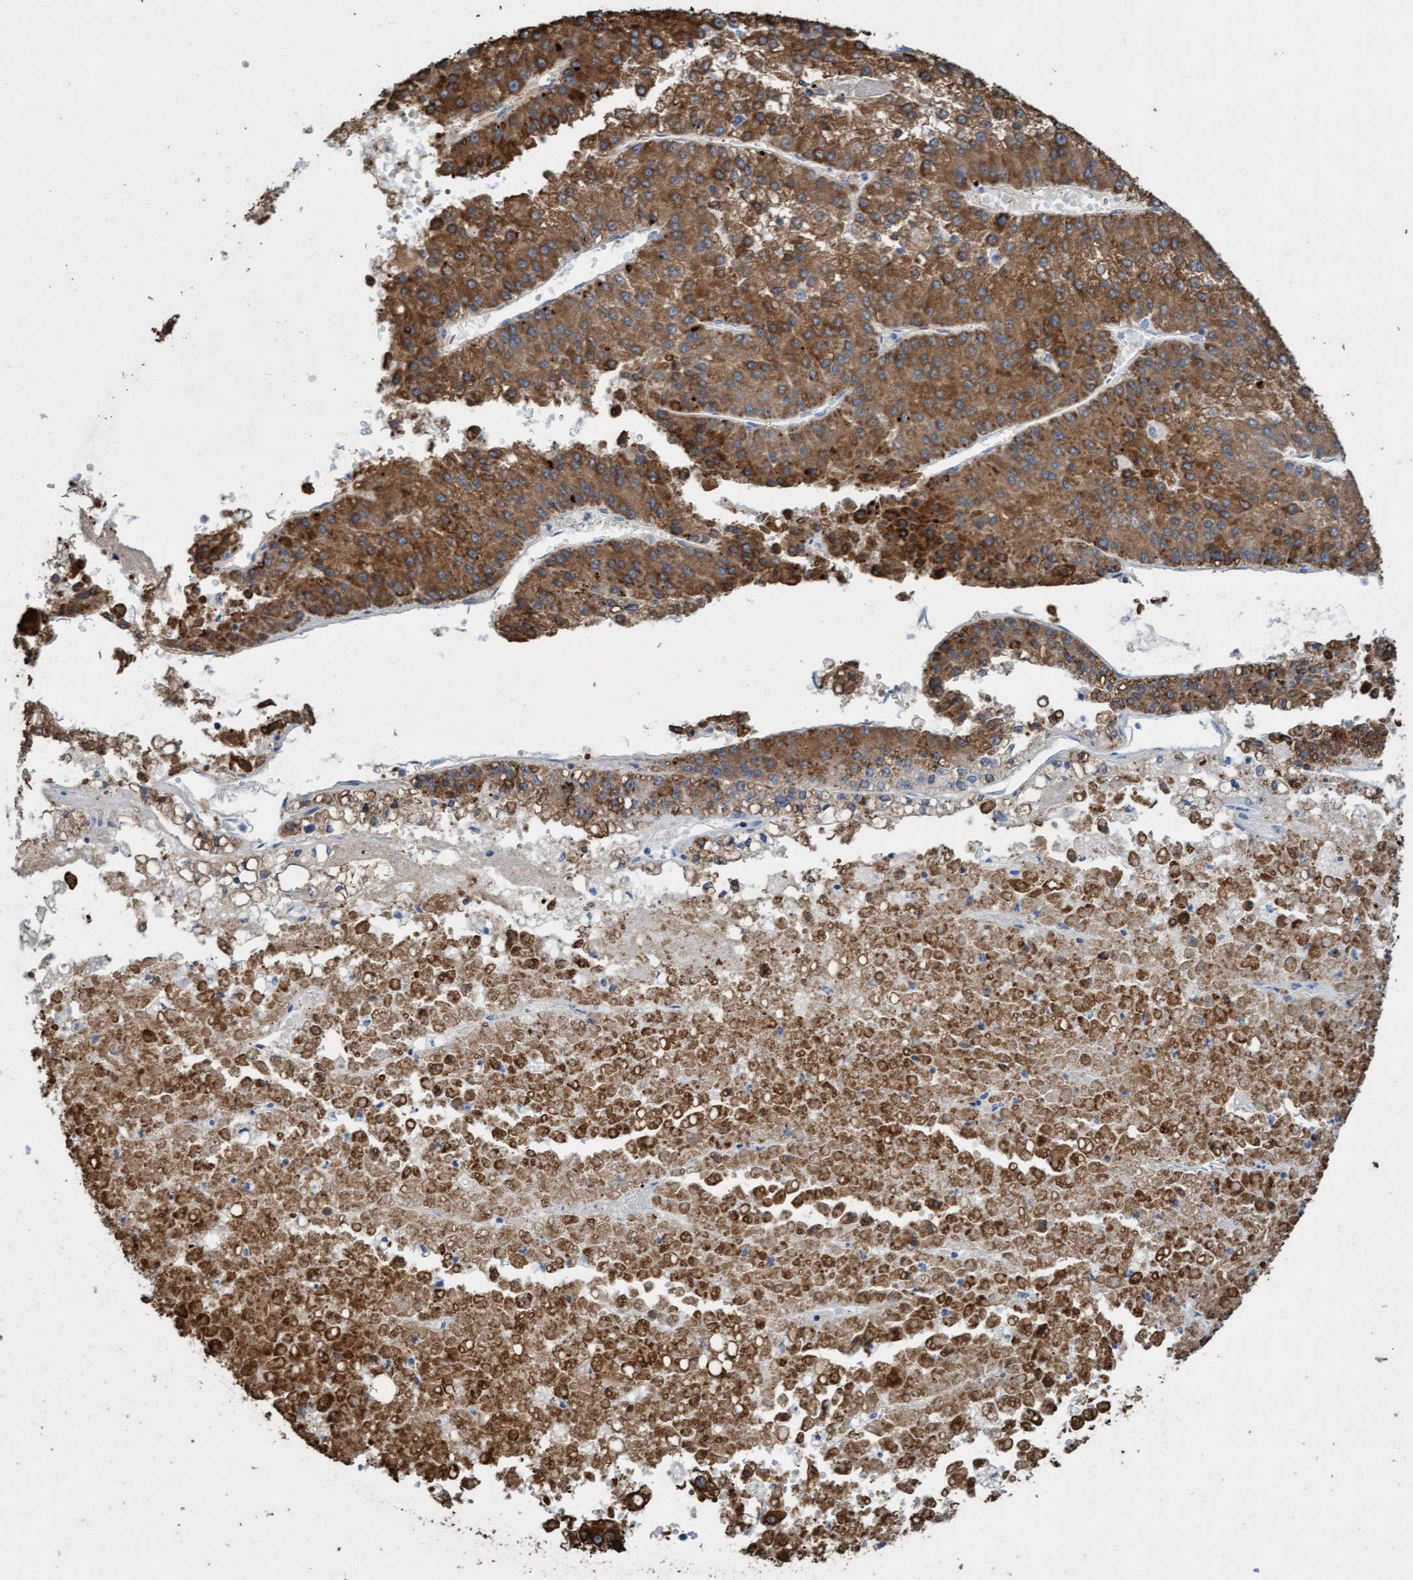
{"staining": {"intensity": "strong", "quantity": ">75%", "location": "cytoplasmic/membranous"}, "tissue": "liver cancer", "cell_type": "Tumor cells", "image_type": "cancer", "snomed": [{"axis": "morphology", "description": "Carcinoma, Hepatocellular, NOS"}, {"axis": "topography", "description": "Liver"}], "caption": "Immunohistochemistry (DAB) staining of liver cancer shows strong cytoplasmic/membranous protein positivity in about >75% of tumor cells.", "gene": "SIGIRR", "patient": {"sex": "female", "age": 73}}